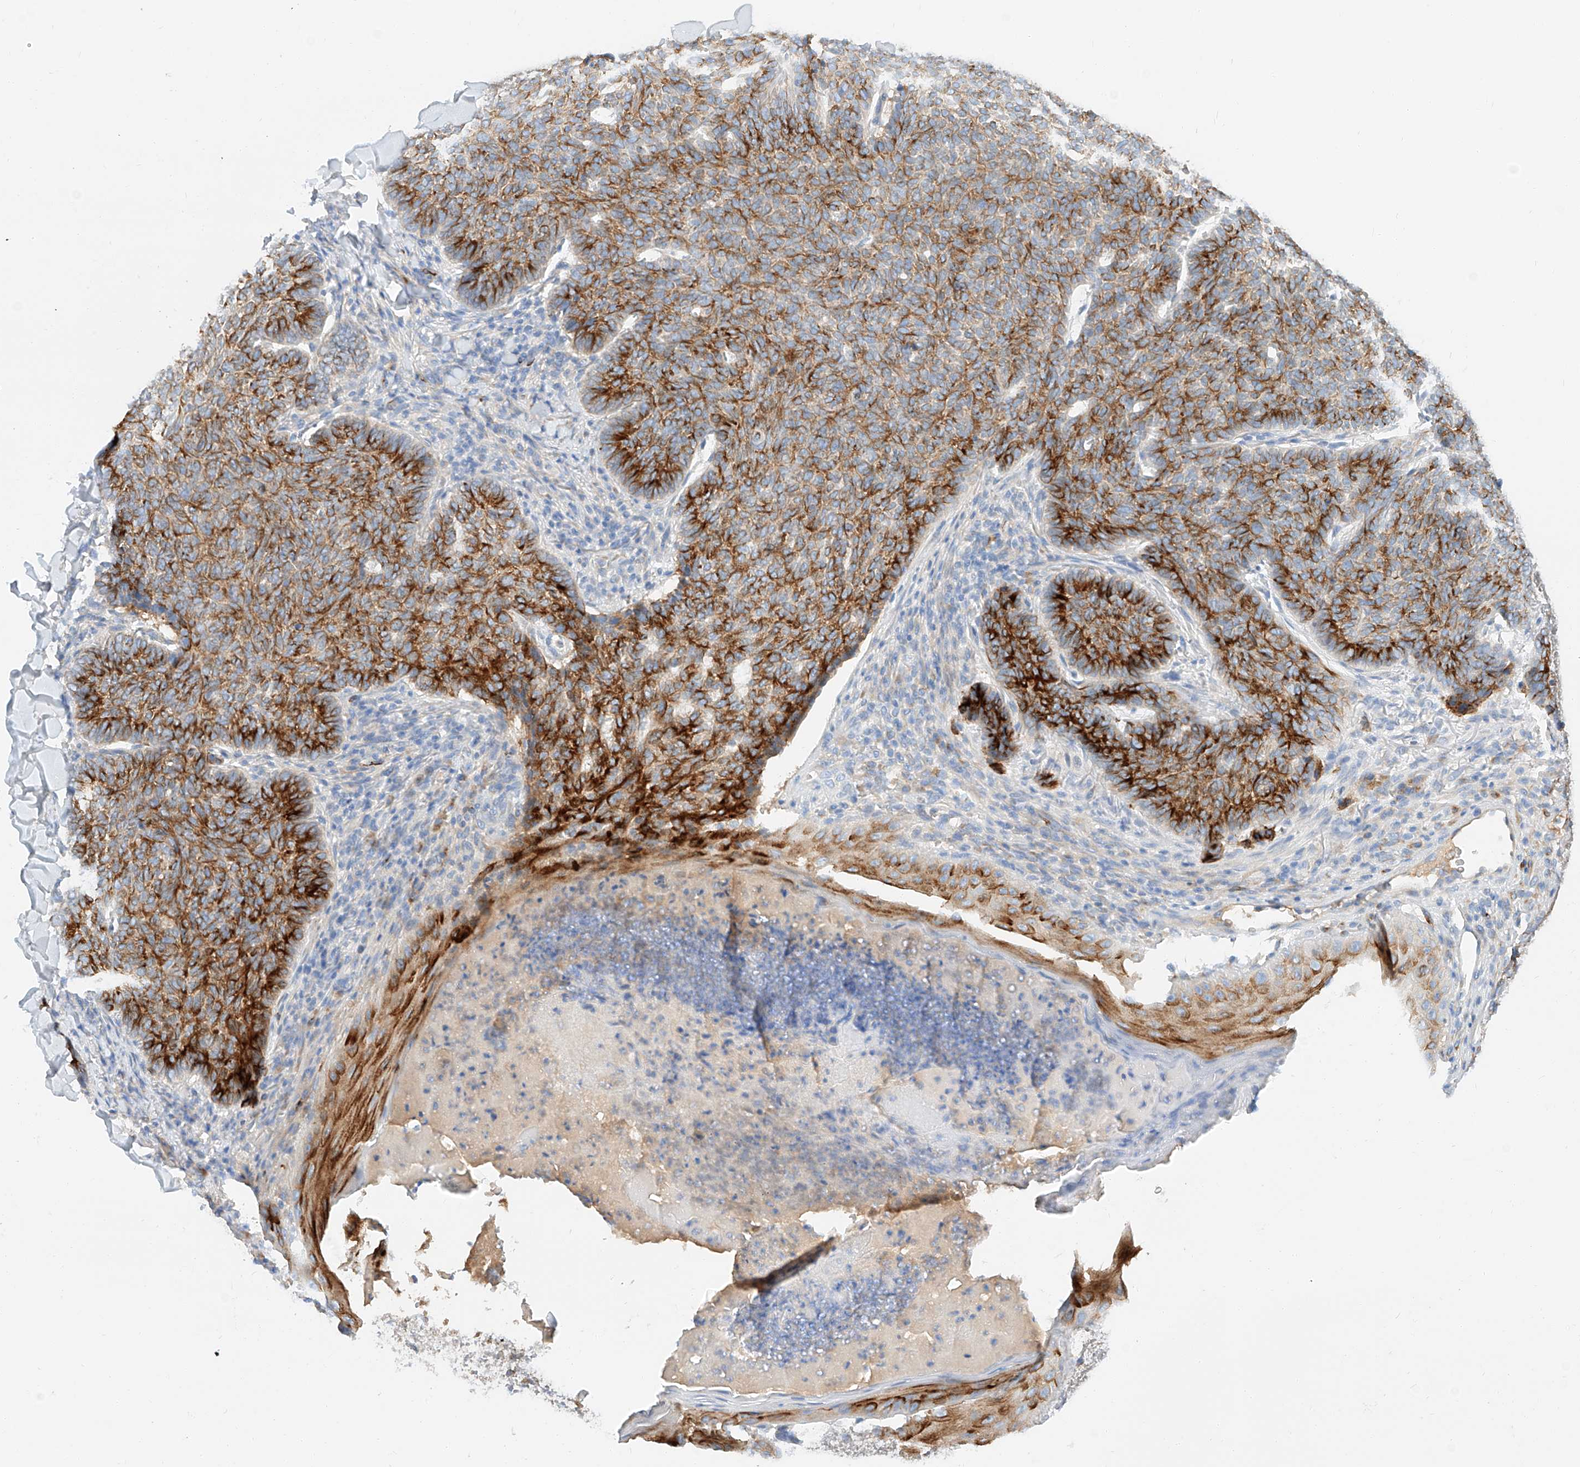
{"staining": {"intensity": "strong", "quantity": "25%-75%", "location": "cytoplasmic/membranous"}, "tissue": "skin cancer", "cell_type": "Tumor cells", "image_type": "cancer", "snomed": [{"axis": "morphology", "description": "Normal tissue, NOS"}, {"axis": "morphology", "description": "Basal cell carcinoma"}, {"axis": "topography", "description": "Skin"}], "caption": "The histopathology image displays a brown stain indicating the presence of a protein in the cytoplasmic/membranous of tumor cells in basal cell carcinoma (skin).", "gene": "MAP7", "patient": {"sex": "male", "age": 50}}